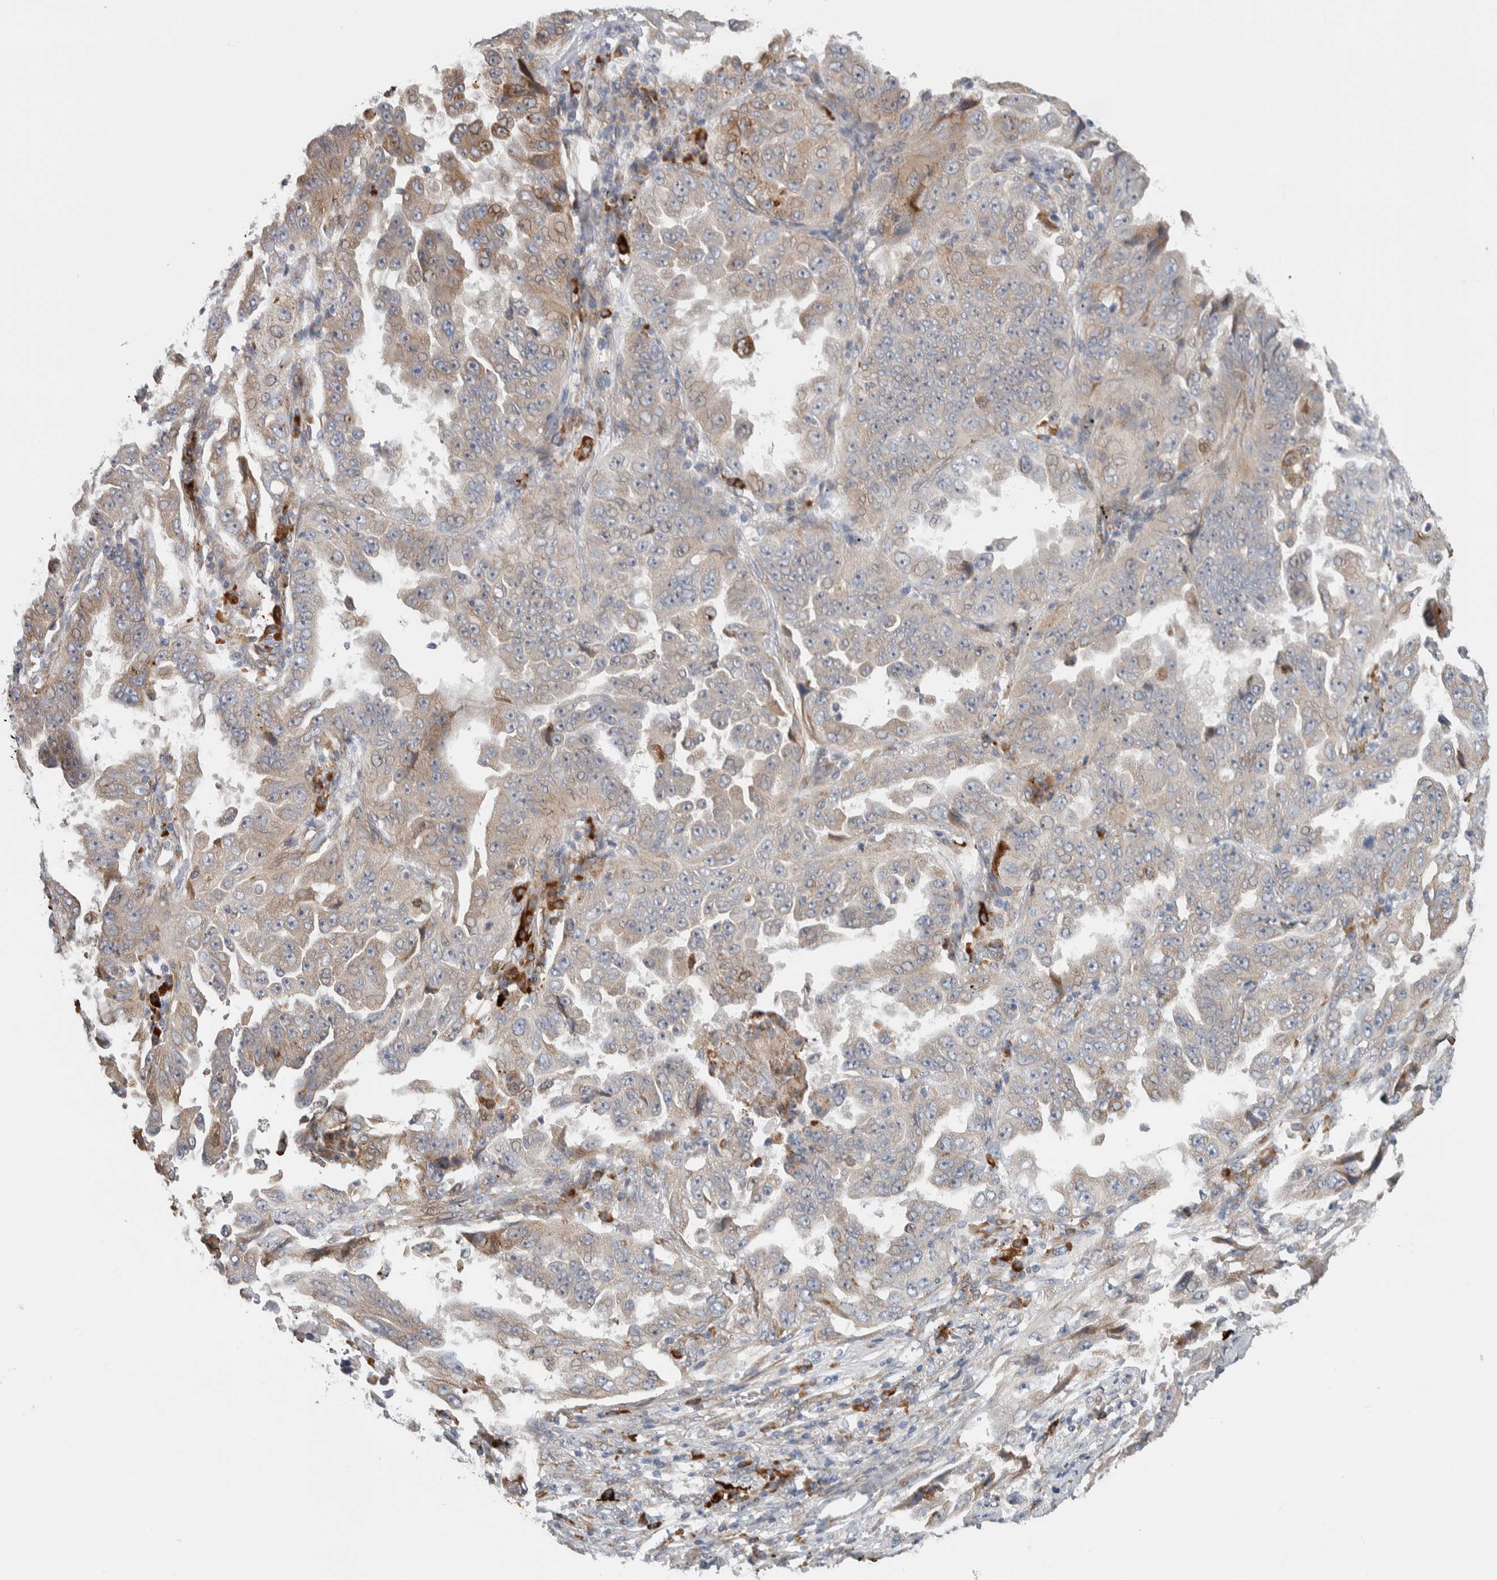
{"staining": {"intensity": "moderate", "quantity": "<25%", "location": "cytoplasmic/membranous"}, "tissue": "lung cancer", "cell_type": "Tumor cells", "image_type": "cancer", "snomed": [{"axis": "morphology", "description": "Adenocarcinoma, NOS"}, {"axis": "topography", "description": "Lung"}], "caption": "Immunohistochemical staining of lung cancer (adenocarcinoma) shows moderate cytoplasmic/membranous protein expression in about <25% of tumor cells.", "gene": "ADCY8", "patient": {"sex": "female", "age": 51}}